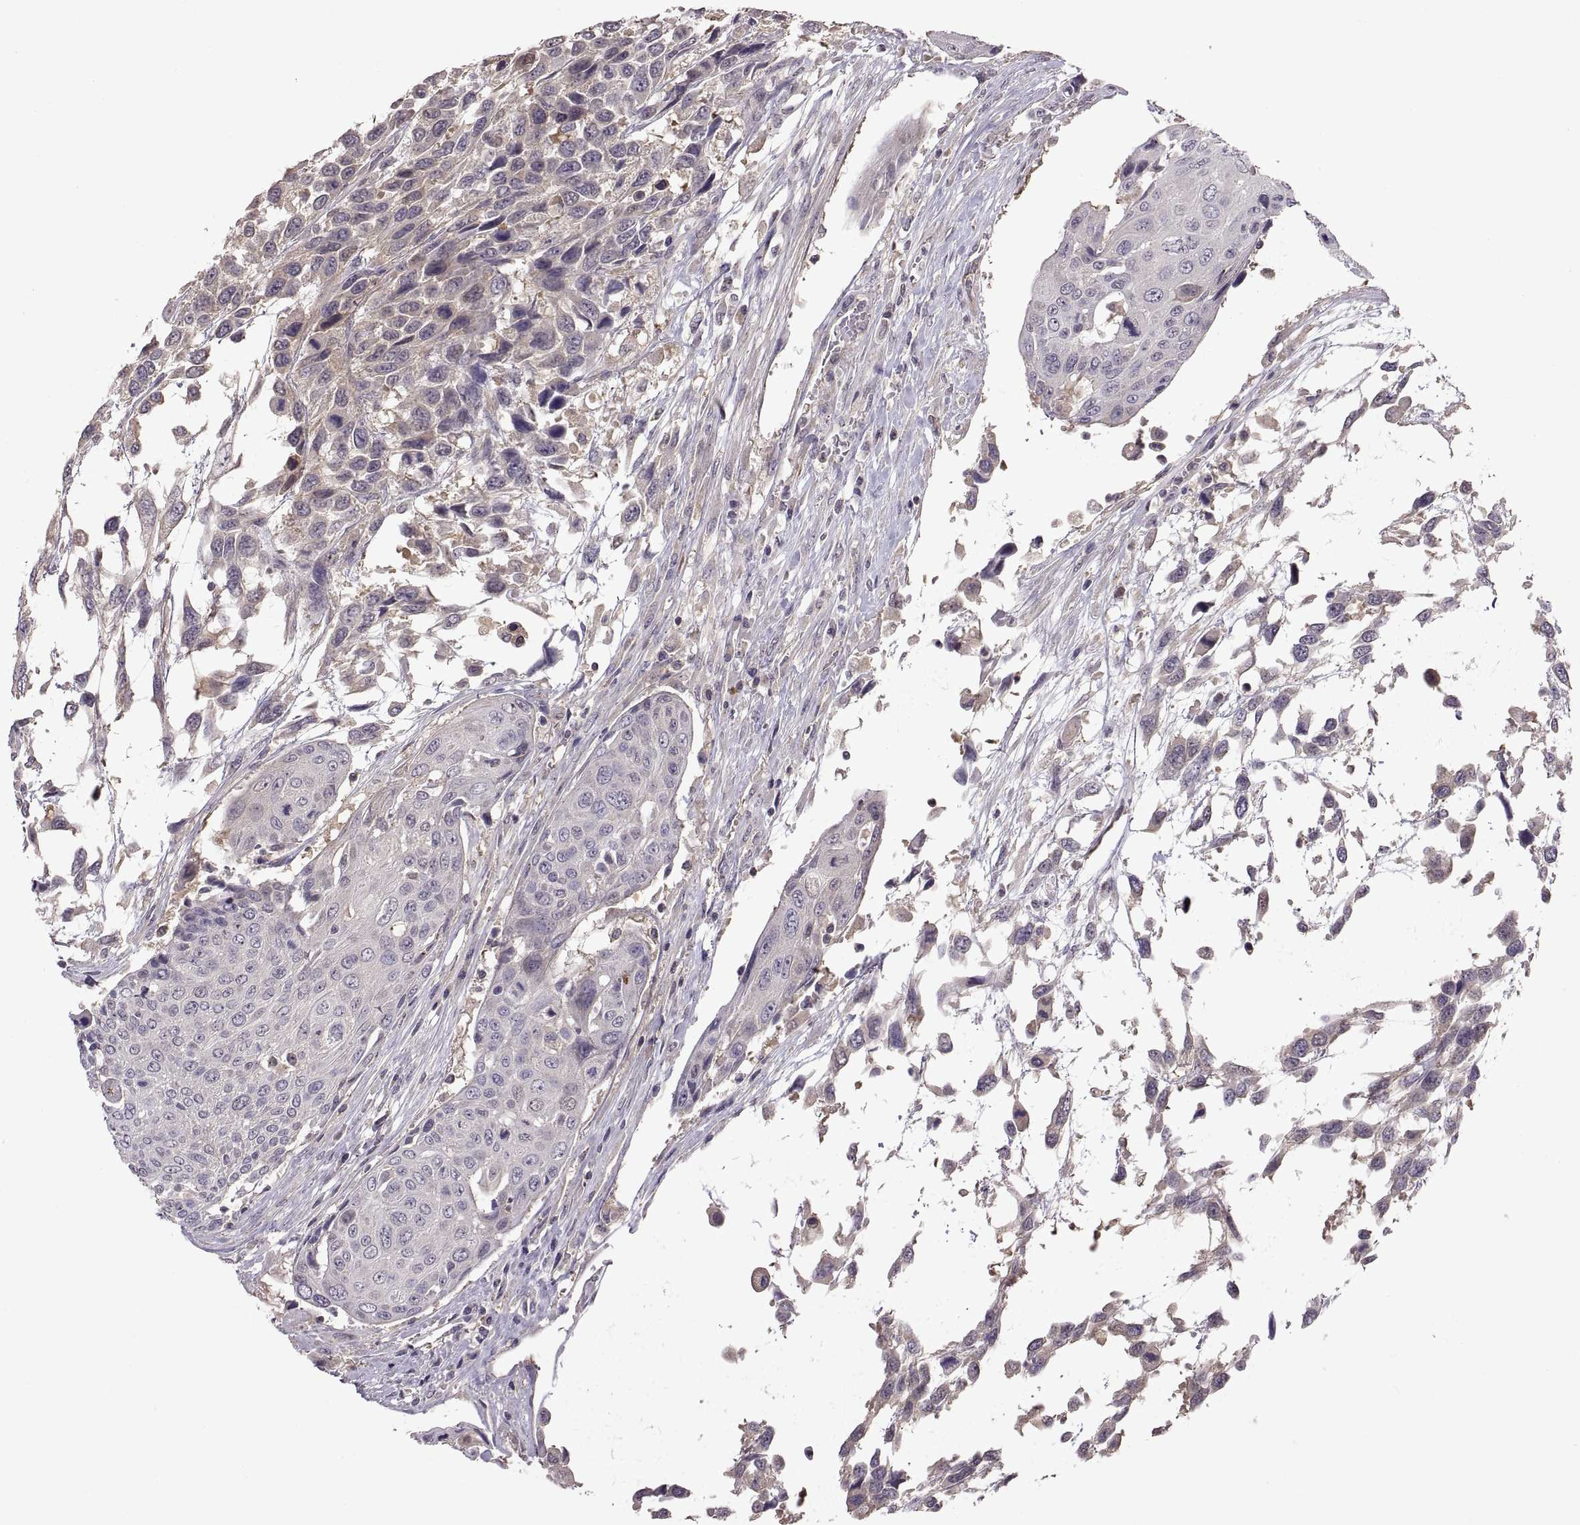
{"staining": {"intensity": "negative", "quantity": "none", "location": "none"}, "tissue": "urothelial cancer", "cell_type": "Tumor cells", "image_type": "cancer", "snomed": [{"axis": "morphology", "description": "Urothelial carcinoma, High grade"}, {"axis": "topography", "description": "Urinary bladder"}], "caption": "Protein analysis of high-grade urothelial carcinoma demonstrates no significant staining in tumor cells. (Brightfield microscopy of DAB IHC at high magnification).", "gene": "NMNAT2", "patient": {"sex": "female", "age": 70}}